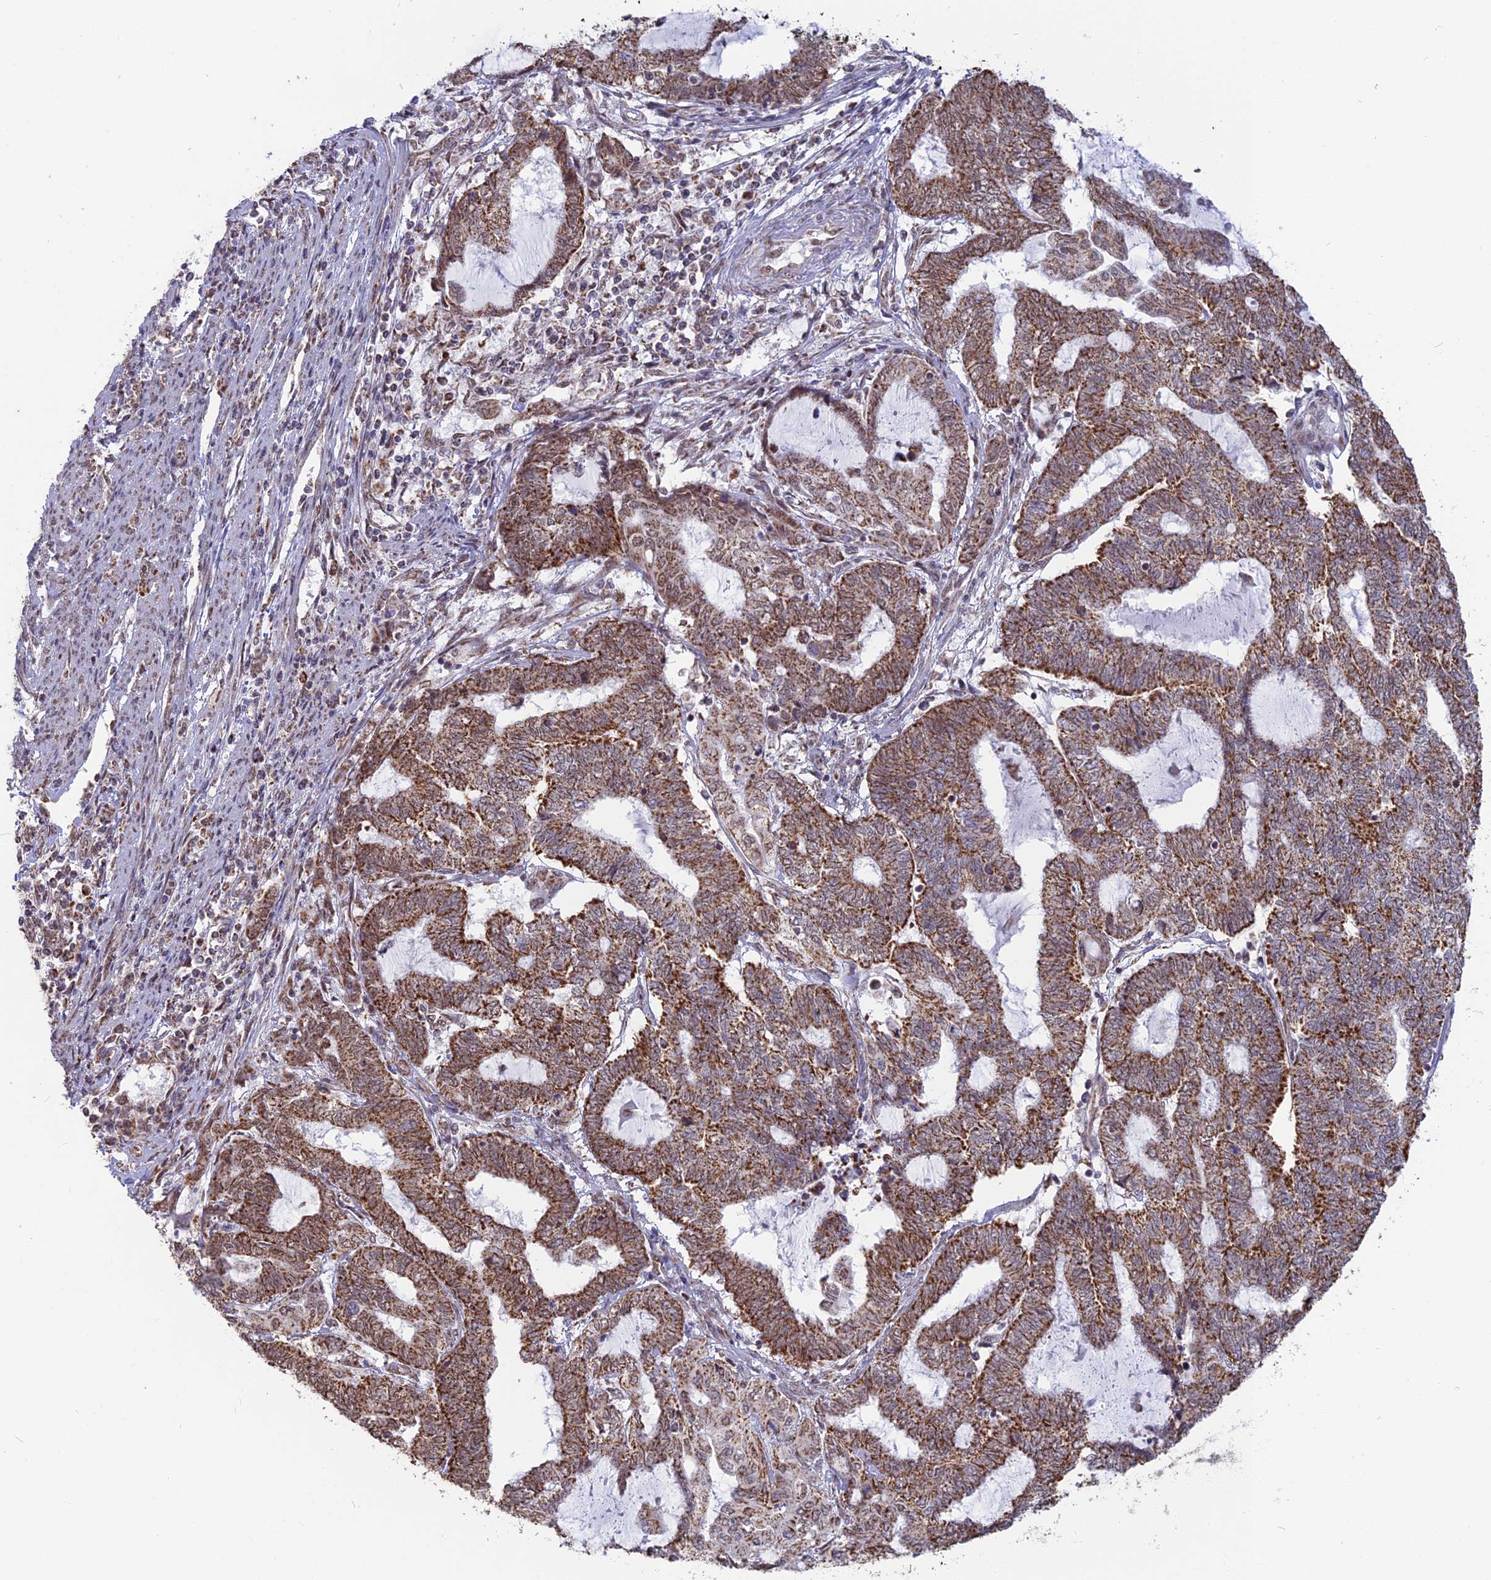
{"staining": {"intensity": "moderate", "quantity": ">75%", "location": "cytoplasmic/membranous"}, "tissue": "endometrial cancer", "cell_type": "Tumor cells", "image_type": "cancer", "snomed": [{"axis": "morphology", "description": "Adenocarcinoma, NOS"}, {"axis": "topography", "description": "Uterus"}, {"axis": "topography", "description": "Endometrium"}], "caption": "An immunohistochemistry (IHC) photomicrograph of neoplastic tissue is shown. Protein staining in brown highlights moderate cytoplasmic/membranous positivity in adenocarcinoma (endometrial) within tumor cells.", "gene": "ARHGAP40", "patient": {"sex": "female", "age": 70}}